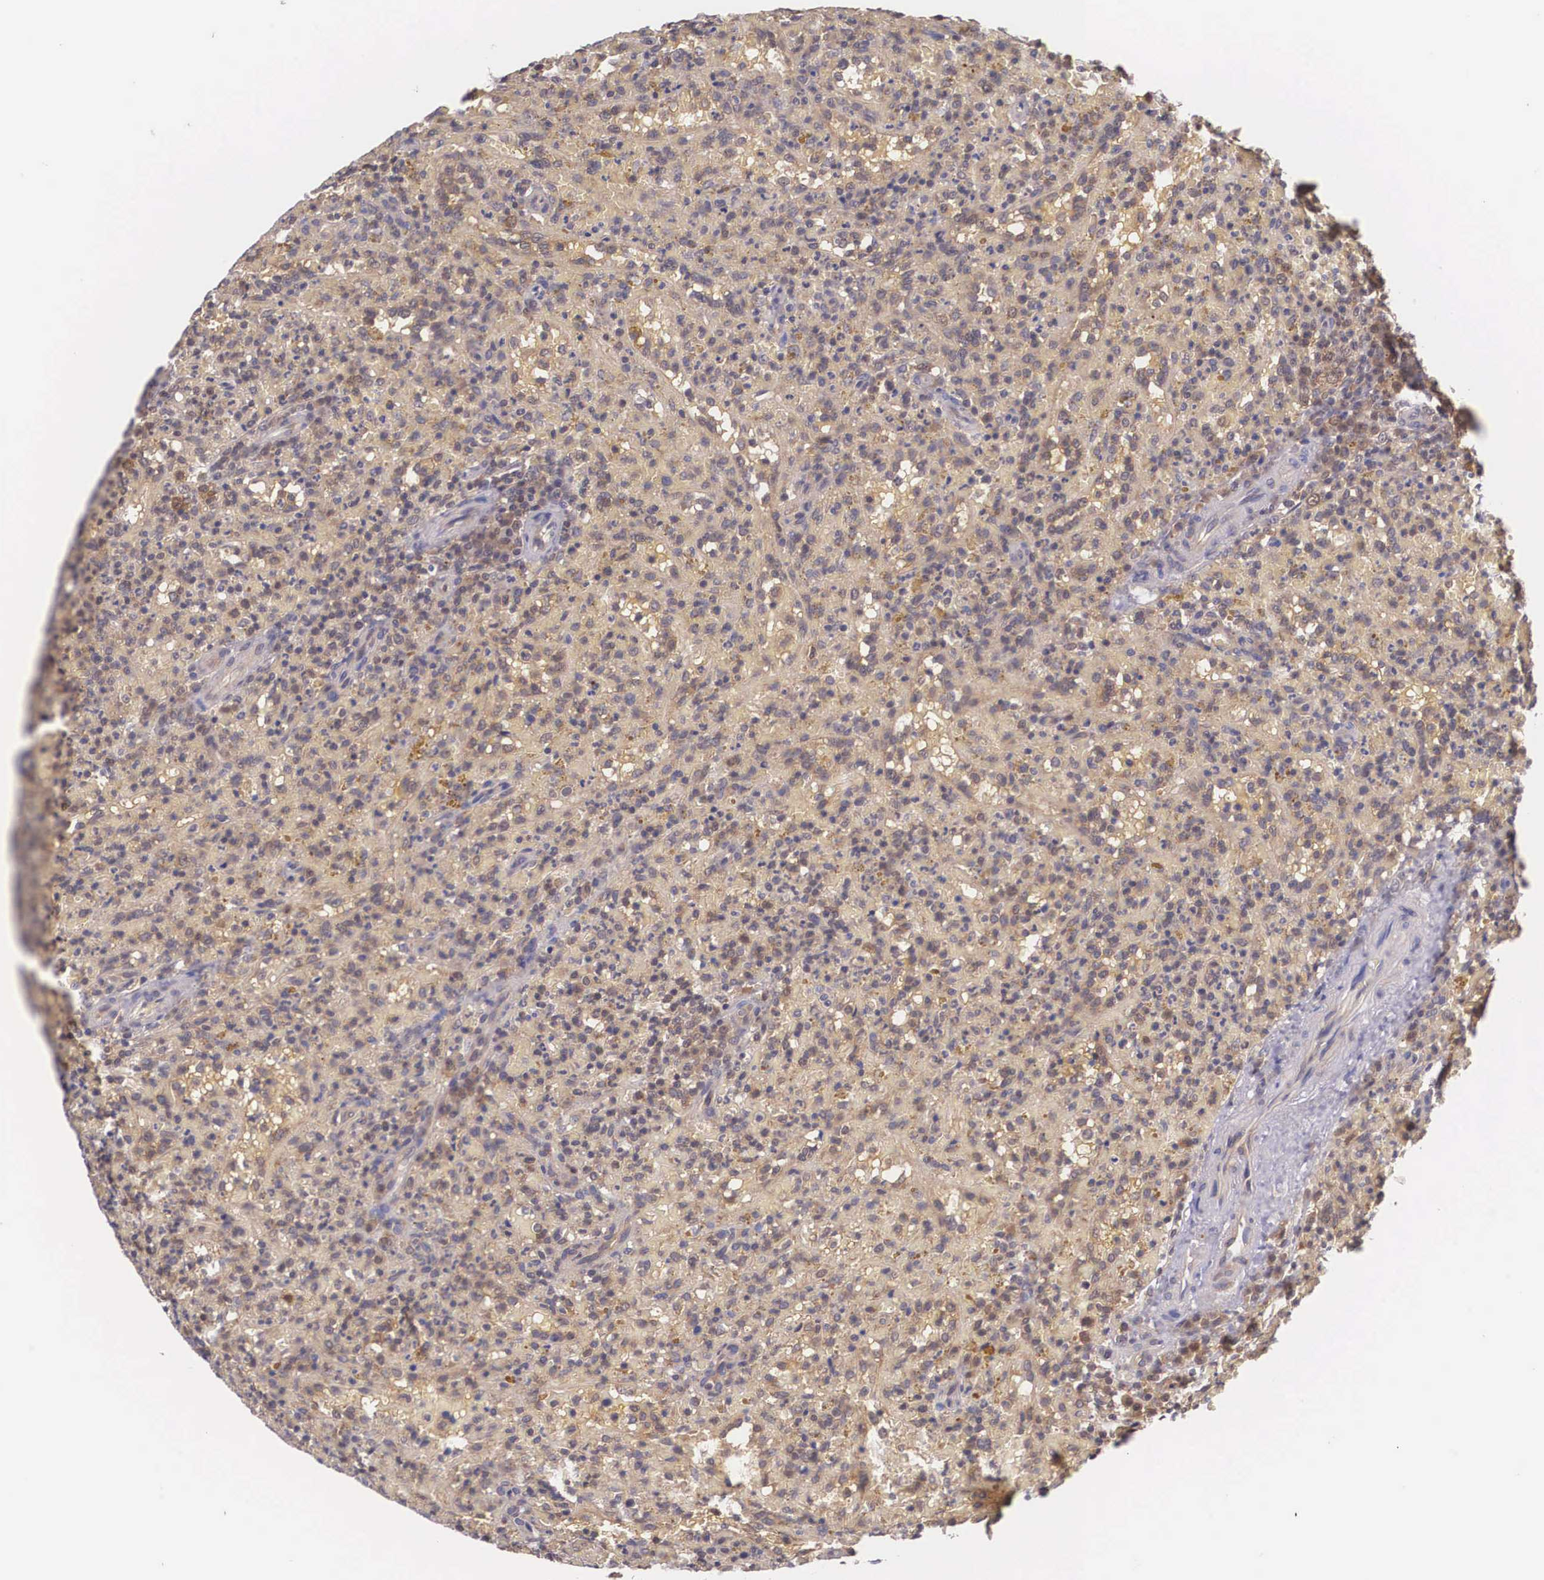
{"staining": {"intensity": "moderate", "quantity": "25%-75%", "location": "cytoplasmic/membranous"}, "tissue": "lymphoma", "cell_type": "Tumor cells", "image_type": "cancer", "snomed": [{"axis": "morphology", "description": "Malignant lymphoma, non-Hodgkin's type, High grade"}, {"axis": "topography", "description": "Spleen"}, {"axis": "topography", "description": "Lymph node"}], "caption": "Protein staining reveals moderate cytoplasmic/membranous expression in approximately 25%-75% of tumor cells in high-grade malignant lymphoma, non-Hodgkin's type.", "gene": "IGBP1", "patient": {"sex": "female", "age": 70}}